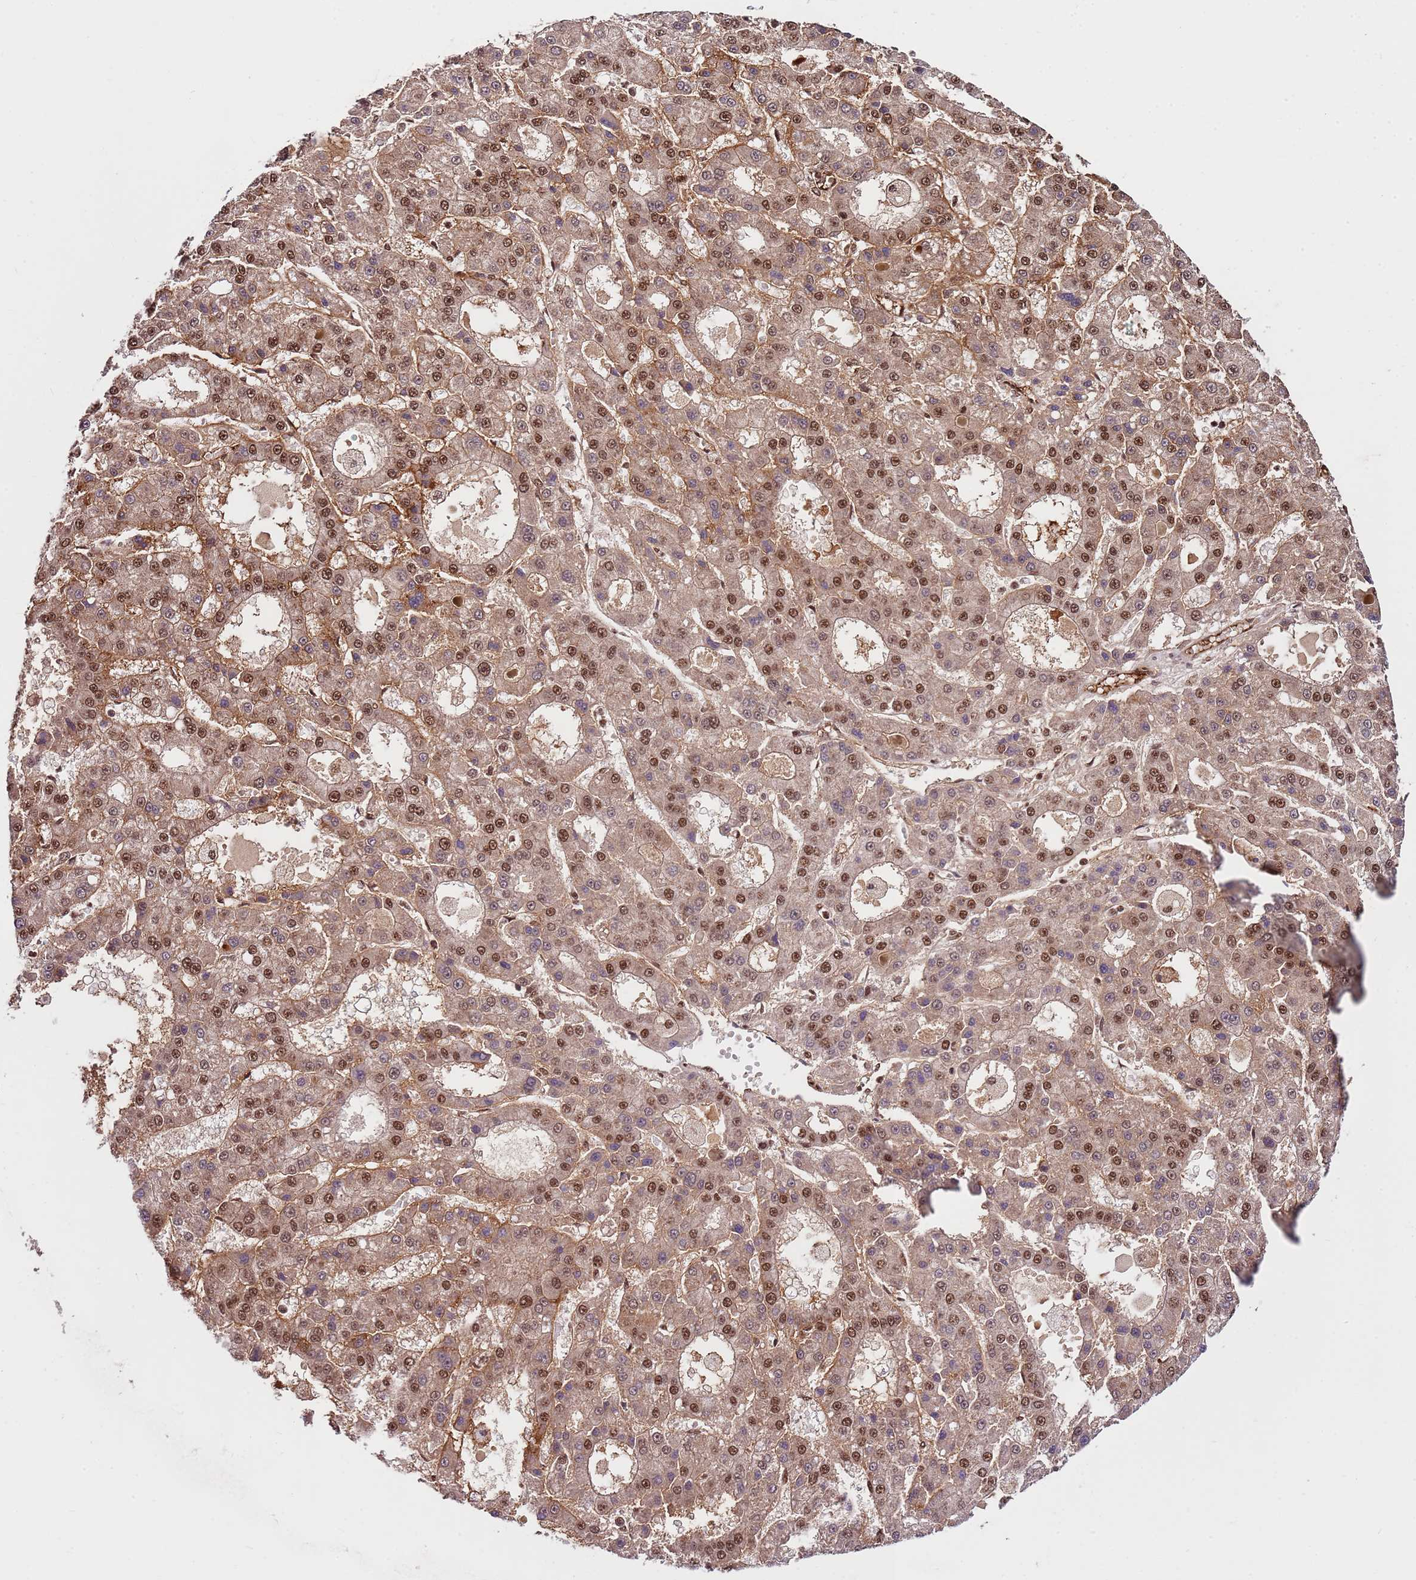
{"staining": {"intensity": "moderate", "quantity": ">75%", "location": "nuclear"}, "tissue": "liver cancer", "cell_type": "Tumor cells", "image_type": "cancer", "snomed": [{"axis": "morphology", "description": "Carcinoma, Hepatocellular, NOS"}, {"axis": "topography", "description": "Liver"}], "caption": "Immunohistochemical staining of human liver hepatocellular carcinoma shows medium levels of moderate nuclear protein positivity in approximately >75% of tumor cells.", "gene": "ZBTB12", "patient": {"sex": "male", "age": 70}}